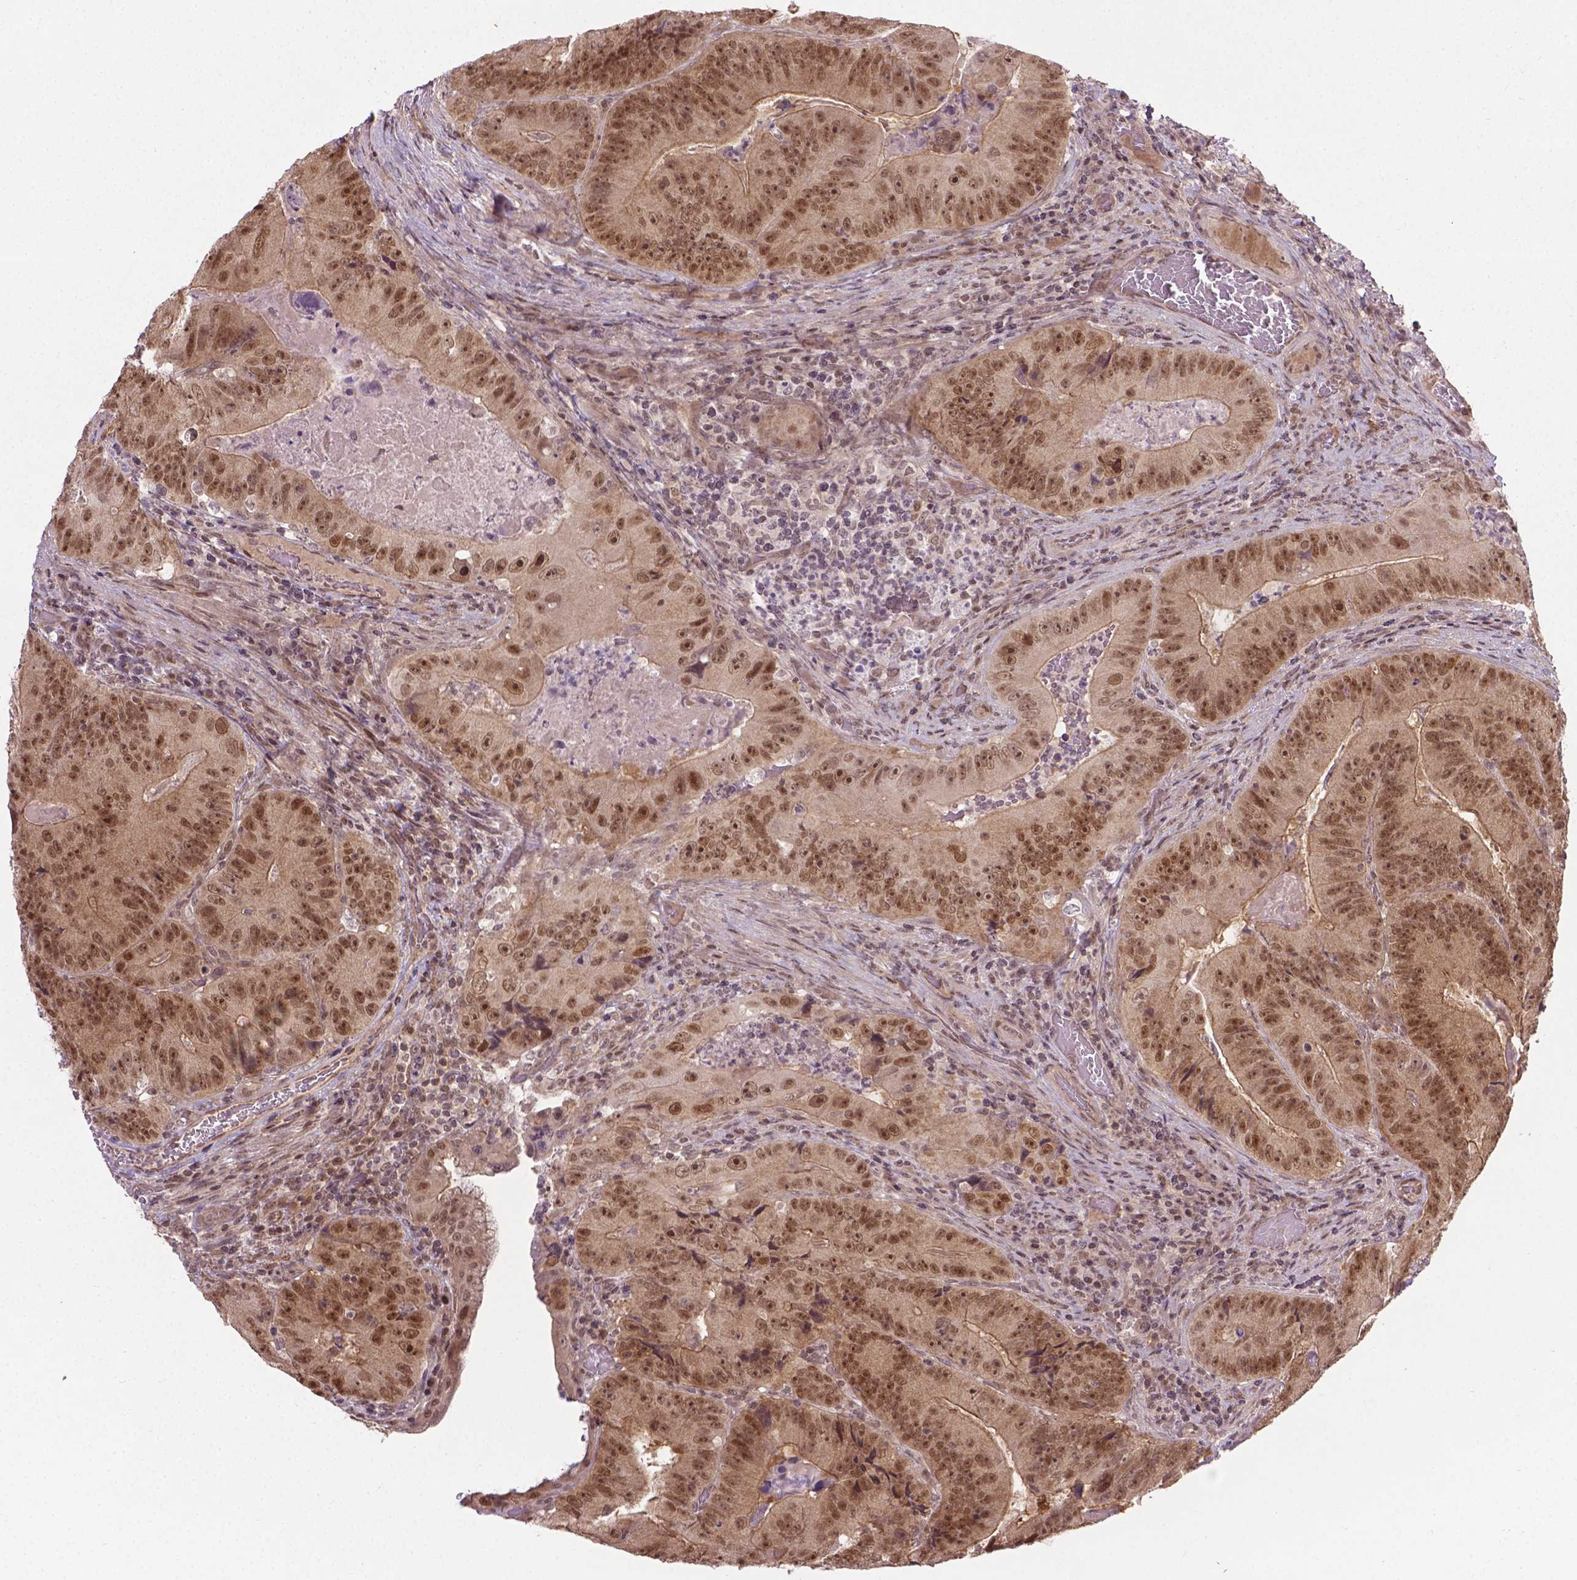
{"staining": {"intensity": "moderate", "quantity": ">75%", "location": "cytoplasmic/membranous,nuclear"}, "tissue": "colorectal cancer", "cell_type": "Tumor cells", "image_type": "cancer", "snomed": [{"axis": "morphology", "description": "Adenocarcinoma, NOS"}, {"axis": "topography", "description": "Colon"}], "caption": "Protein expression analysis of colorectal cancer (adenocarcinoma) shows moderate cytoplasmic/membranous and nuclear staining in about >75% of tumor cells.", "gene": "ANKRD54", "patient": {"sex": "female", "age": 86}}